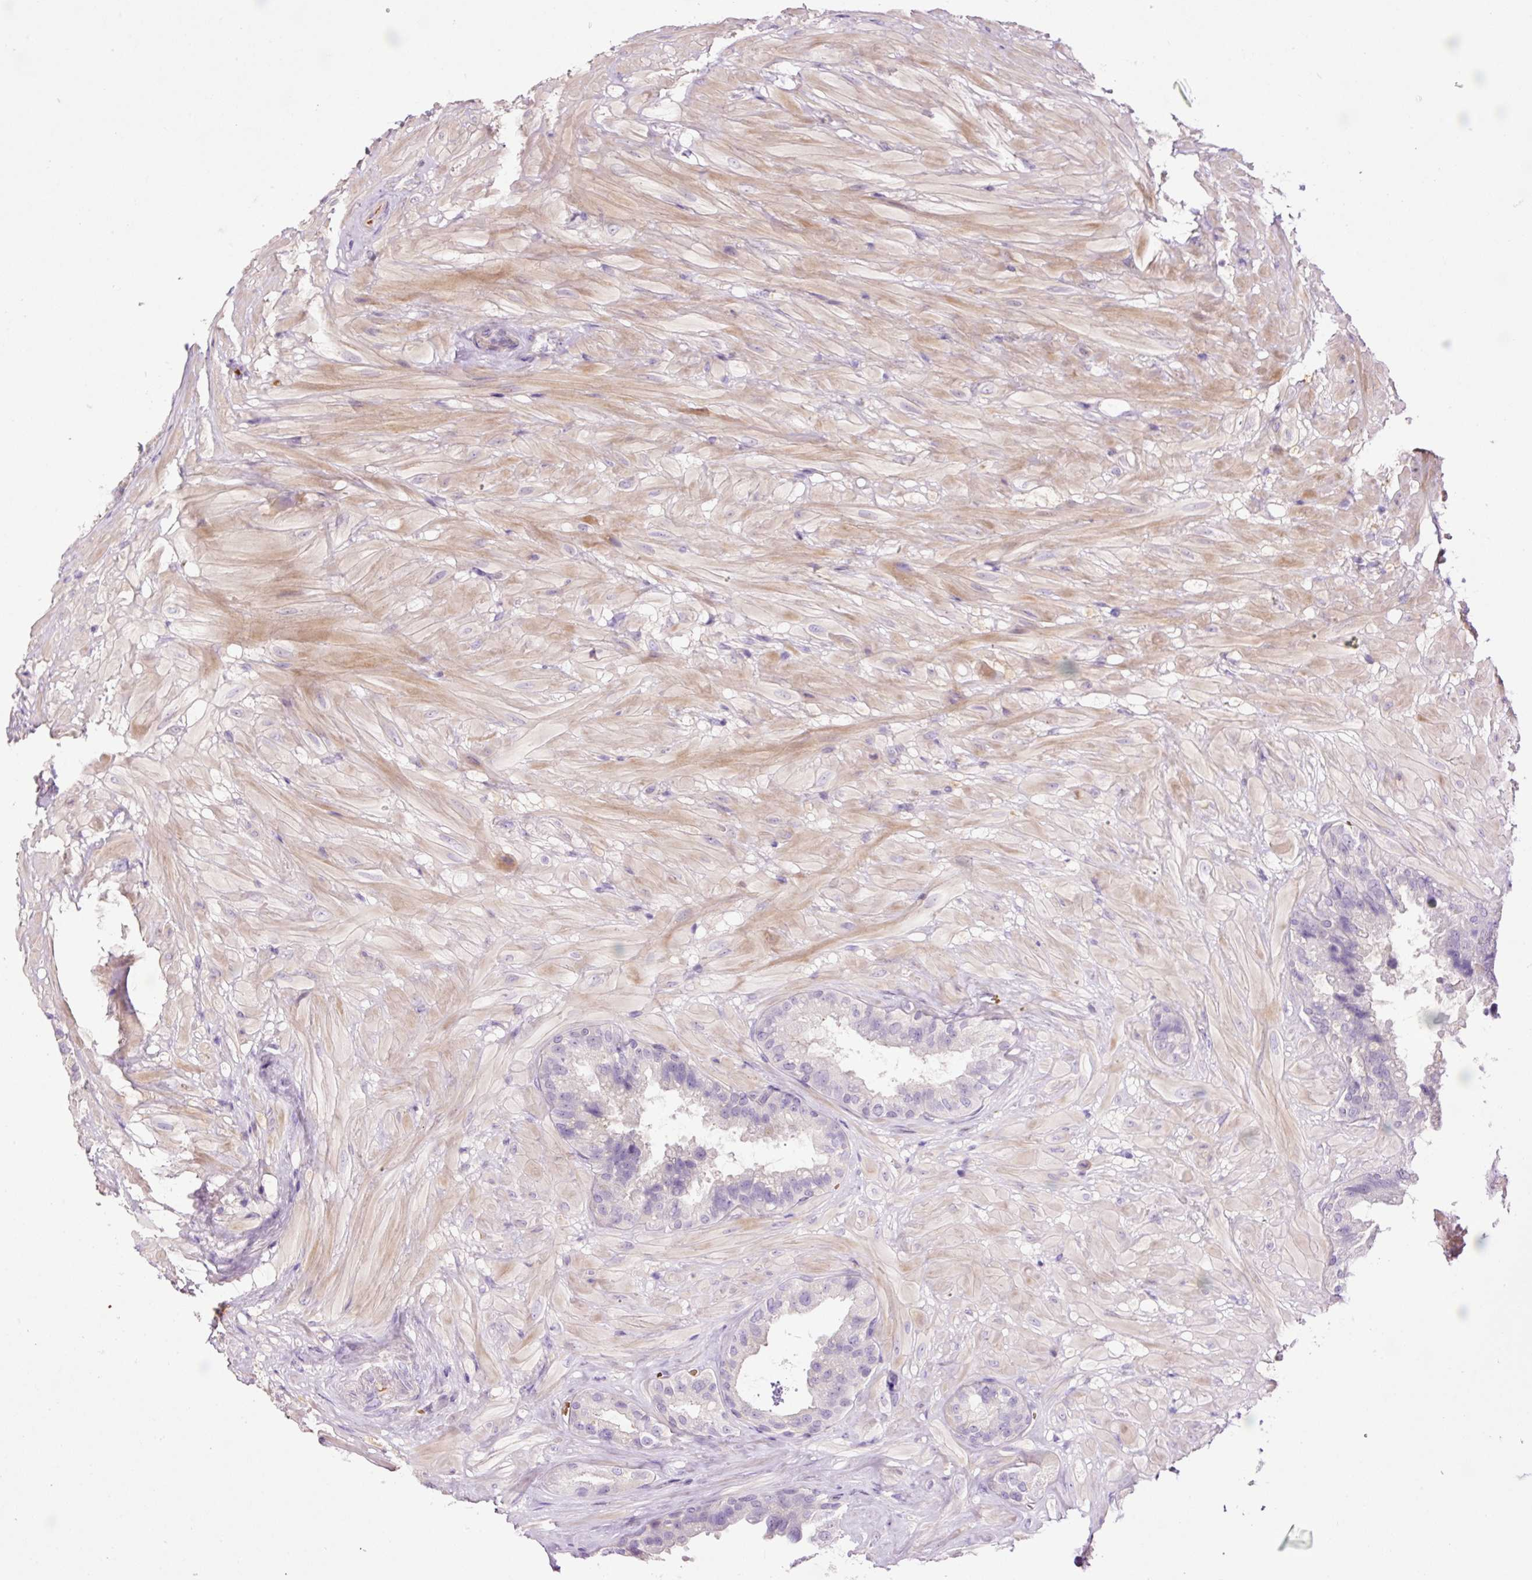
{"staining": {"intensity": "weak", "quantity": "<25%", "location": "cytoplasmic/membranous"}, "tissue": "seminal vesicle", "cell_type": "Glandular cells", "image_type": "normal", "snomed": [{"axis": "morphology", "description": "Normal tissue, NOS"}, {"axis": "topography", "description": "Seminal veicle"}, {"axis": "topography", "description": "Peripheral nerve tissue"}], "caption": "High power microscopy photomicrograph of an immunohistochemistry micrograph of unremarkable seminal vesicle, revealing no significant positivity in glandular cells.", "gene": "TMEM235", "patient": {"sex": "male", "age": 76}}